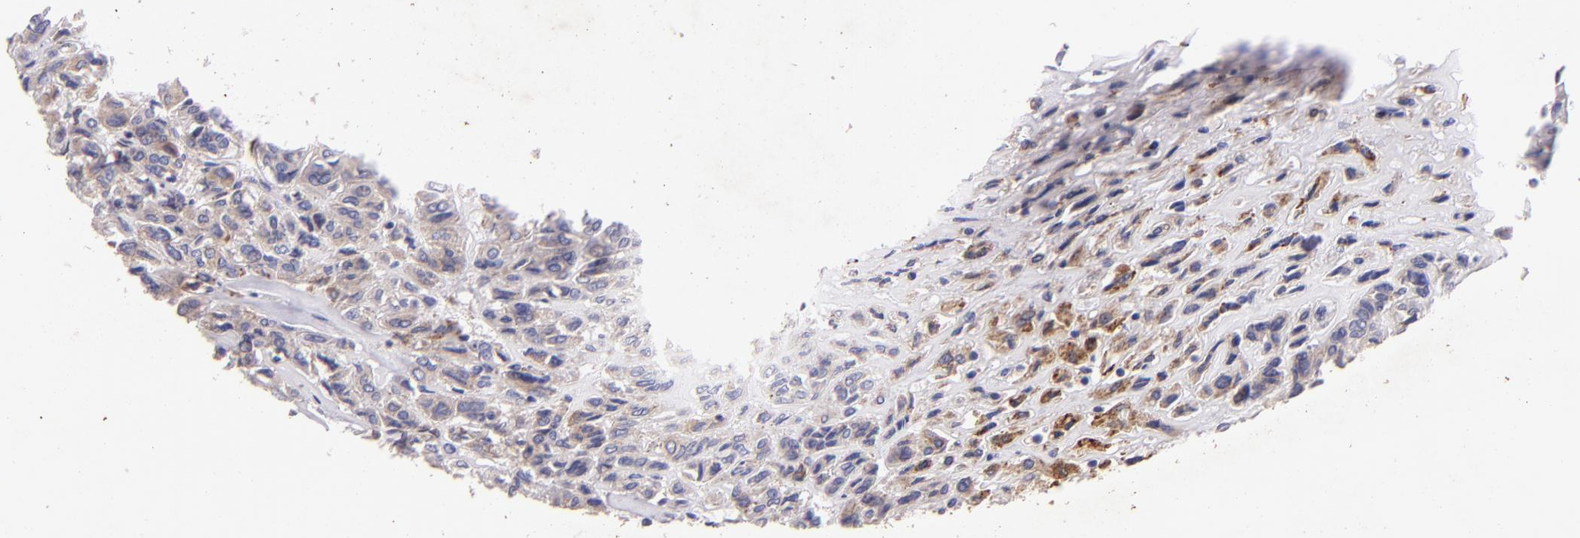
{"staining": {"intensity": "strong", "quantity": ">75%", "location": "cytoplasmic/membranous"}, "tissue": "thyroid cancer", "cell_type": "Tumor cells", "image_type": "cancer", "snomed": [{"axis": "morphology", "description": "Follicular adenoma carcinoma, NOS"}, {"axis": "topography", "description": "Thyroid gland"}], "caption": "IHC of human thyroid follicular adenoma carcinoma reveals high levels of strong cytoplasmic/membranous staining in approximately >75% of tumor cells.", "gene": "RET", "patient": {"sex": "female", "age": 71}}